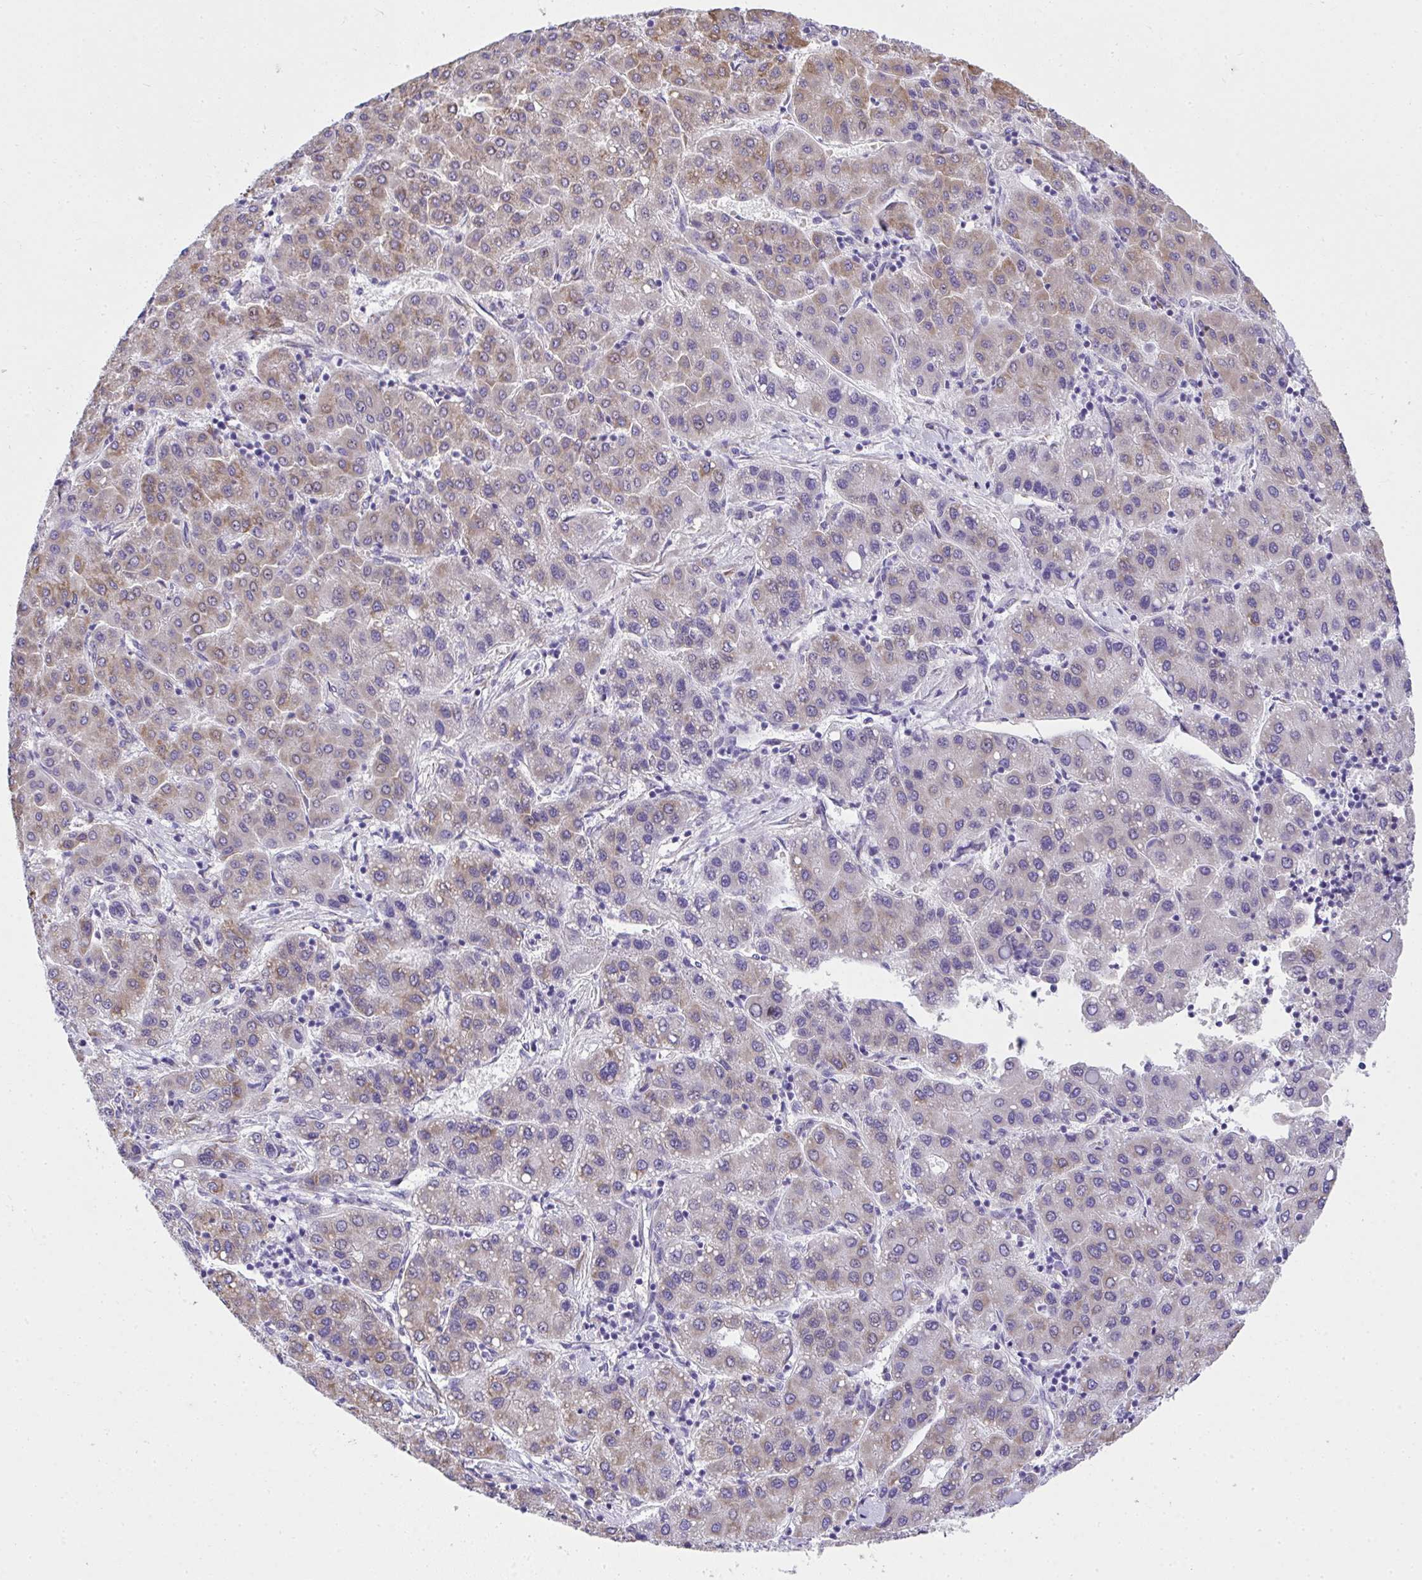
{"staining": {"intensity": "weak", "quantity": "25%-75%", "location": "cytoplasmic/membranous"}, "tissue": "liver cancer", "cell_type": "Tumor cells", "image_type": "cancer", "snomed": [{"axis": "morphology", "description": "Carcinoma, Hepatocellular, NOS"}, {"axis": "topography", "description": "Liver"}], "caption": "Immunohistochemical staining of human liver cancer reveals weak cytoplasmic/membranous protein expression in approximately 25%-75% of tumor cells.", "gene": "ADRA2C", "patient": {"sex": "male", "age": 65}}